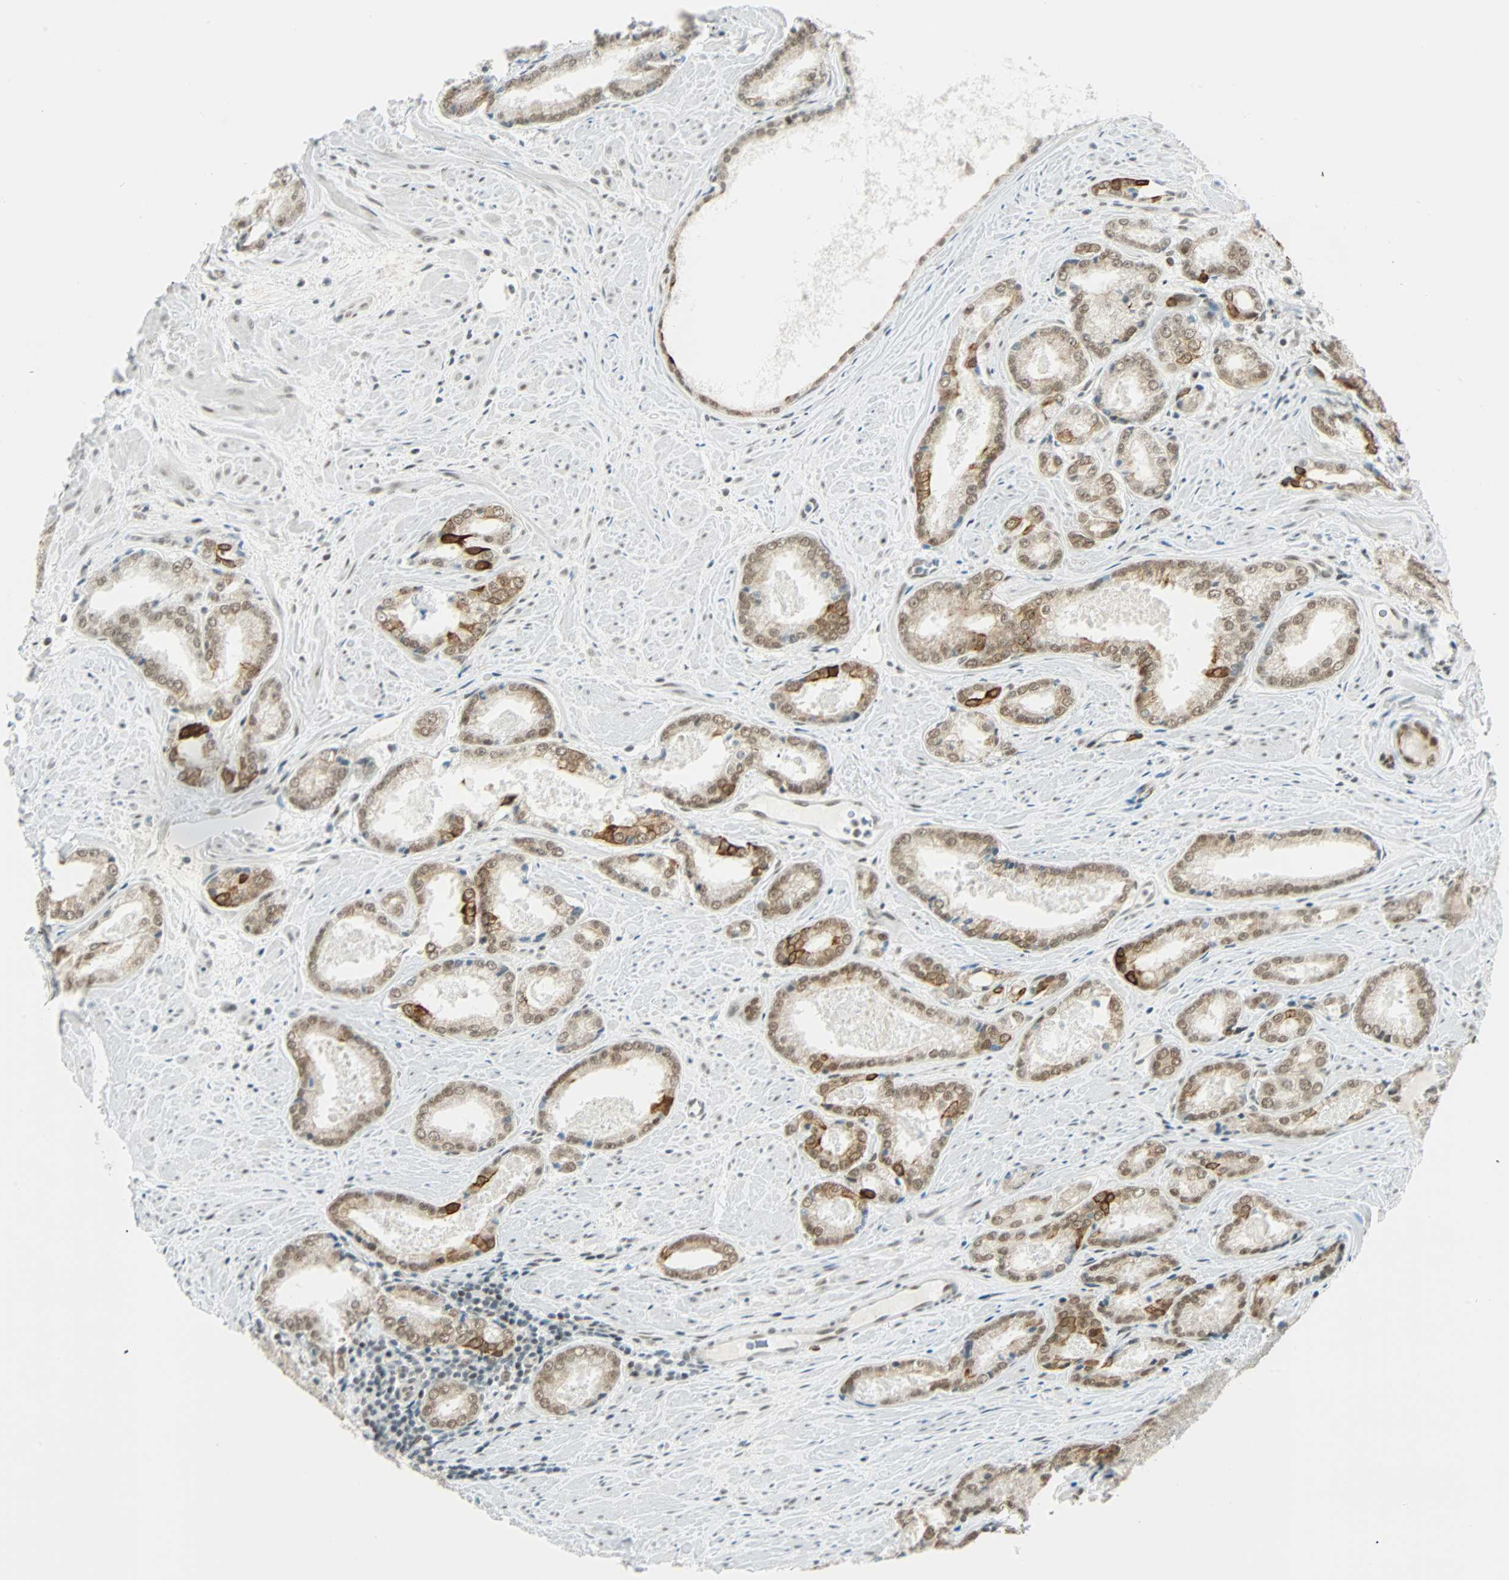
{"staining": {"intensity": "strong", "quantity": "<25%", "location": "cytoplasmic/membranous"}, "tissue": "prostate cancer", "cell_type": "Tumor cells", "image_type": "cancer", "snomed": [{"axis": "morphology", "description": "Adenocarcinoma, Low grade"}, {"axis": "topography", "description": "Prostate"}], "caption": "There is medium levels of strong cytoplasmic/membranous positivity in tumor cells of prostate low-grade adenocarcinoma, as demonstrated by immunohistochemical staining (brown color).", "gene": "NELFE", "patient": {"sex": "male", "age": 64}}